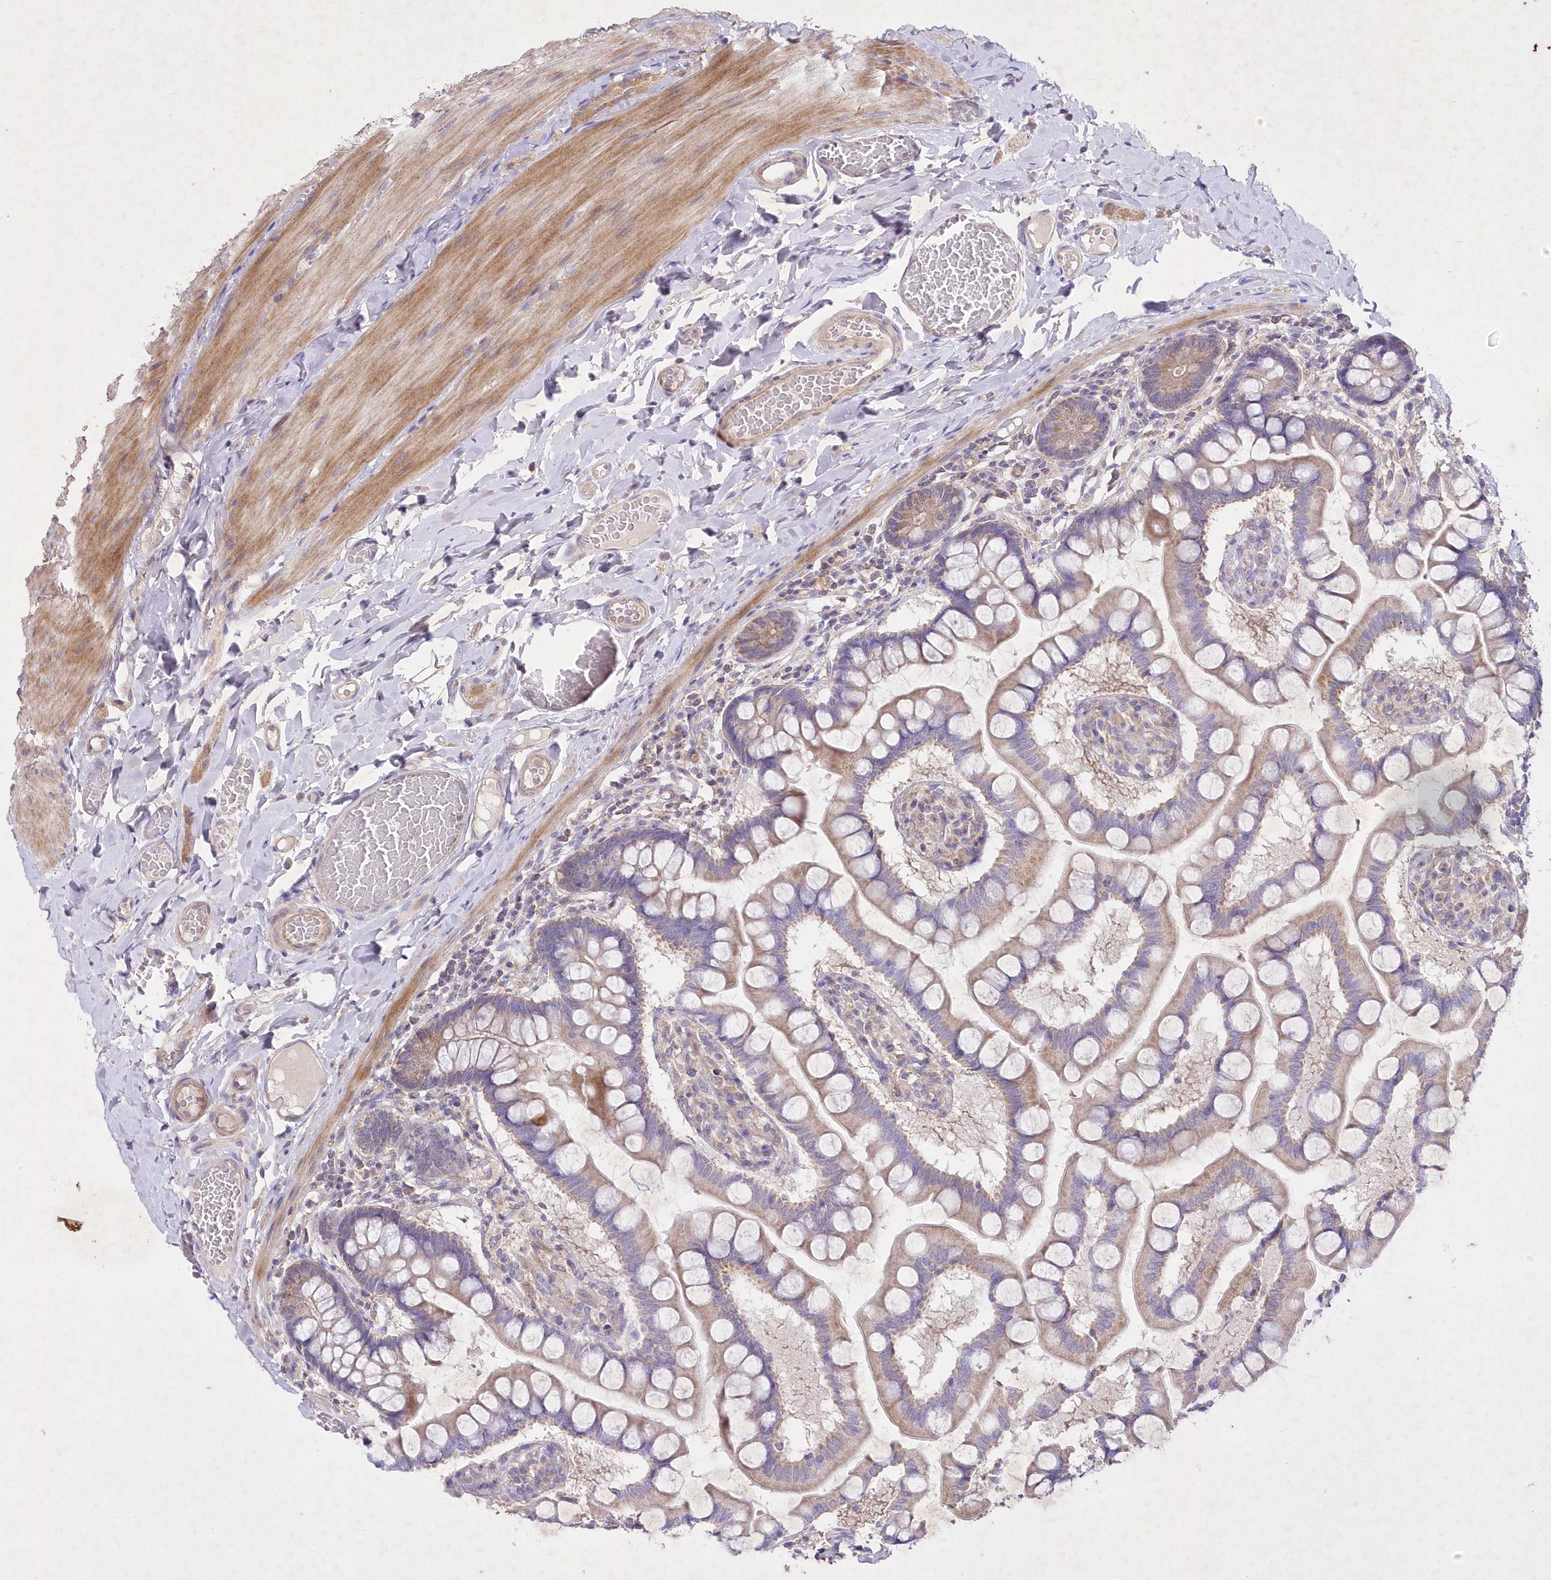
{"staining": {"intensity": "weak", "quantity": "25%-75%", "location": "cytoplasmic/membranous"}, "tissue": "small intestine", "cell_type": "Glandular cells", "image_type": "normal", "snomed": [{"axis": "morphology", "description": "Normal tissue, NOS"}, {"axis": "topography", "description": "Small intestine"}], "caption": "Protein expression analysis of normal human small intestine reveals weak cytoplasmic/membranous staining in approximately 25%-75% of glandular cells. The staining is performed using DAB brown chromogen to label protein expression. The nuclei are counter-stained blue using hematoxylin.", "gene": "ITSN2", "patient": {"sex": "male", "age": 41}}